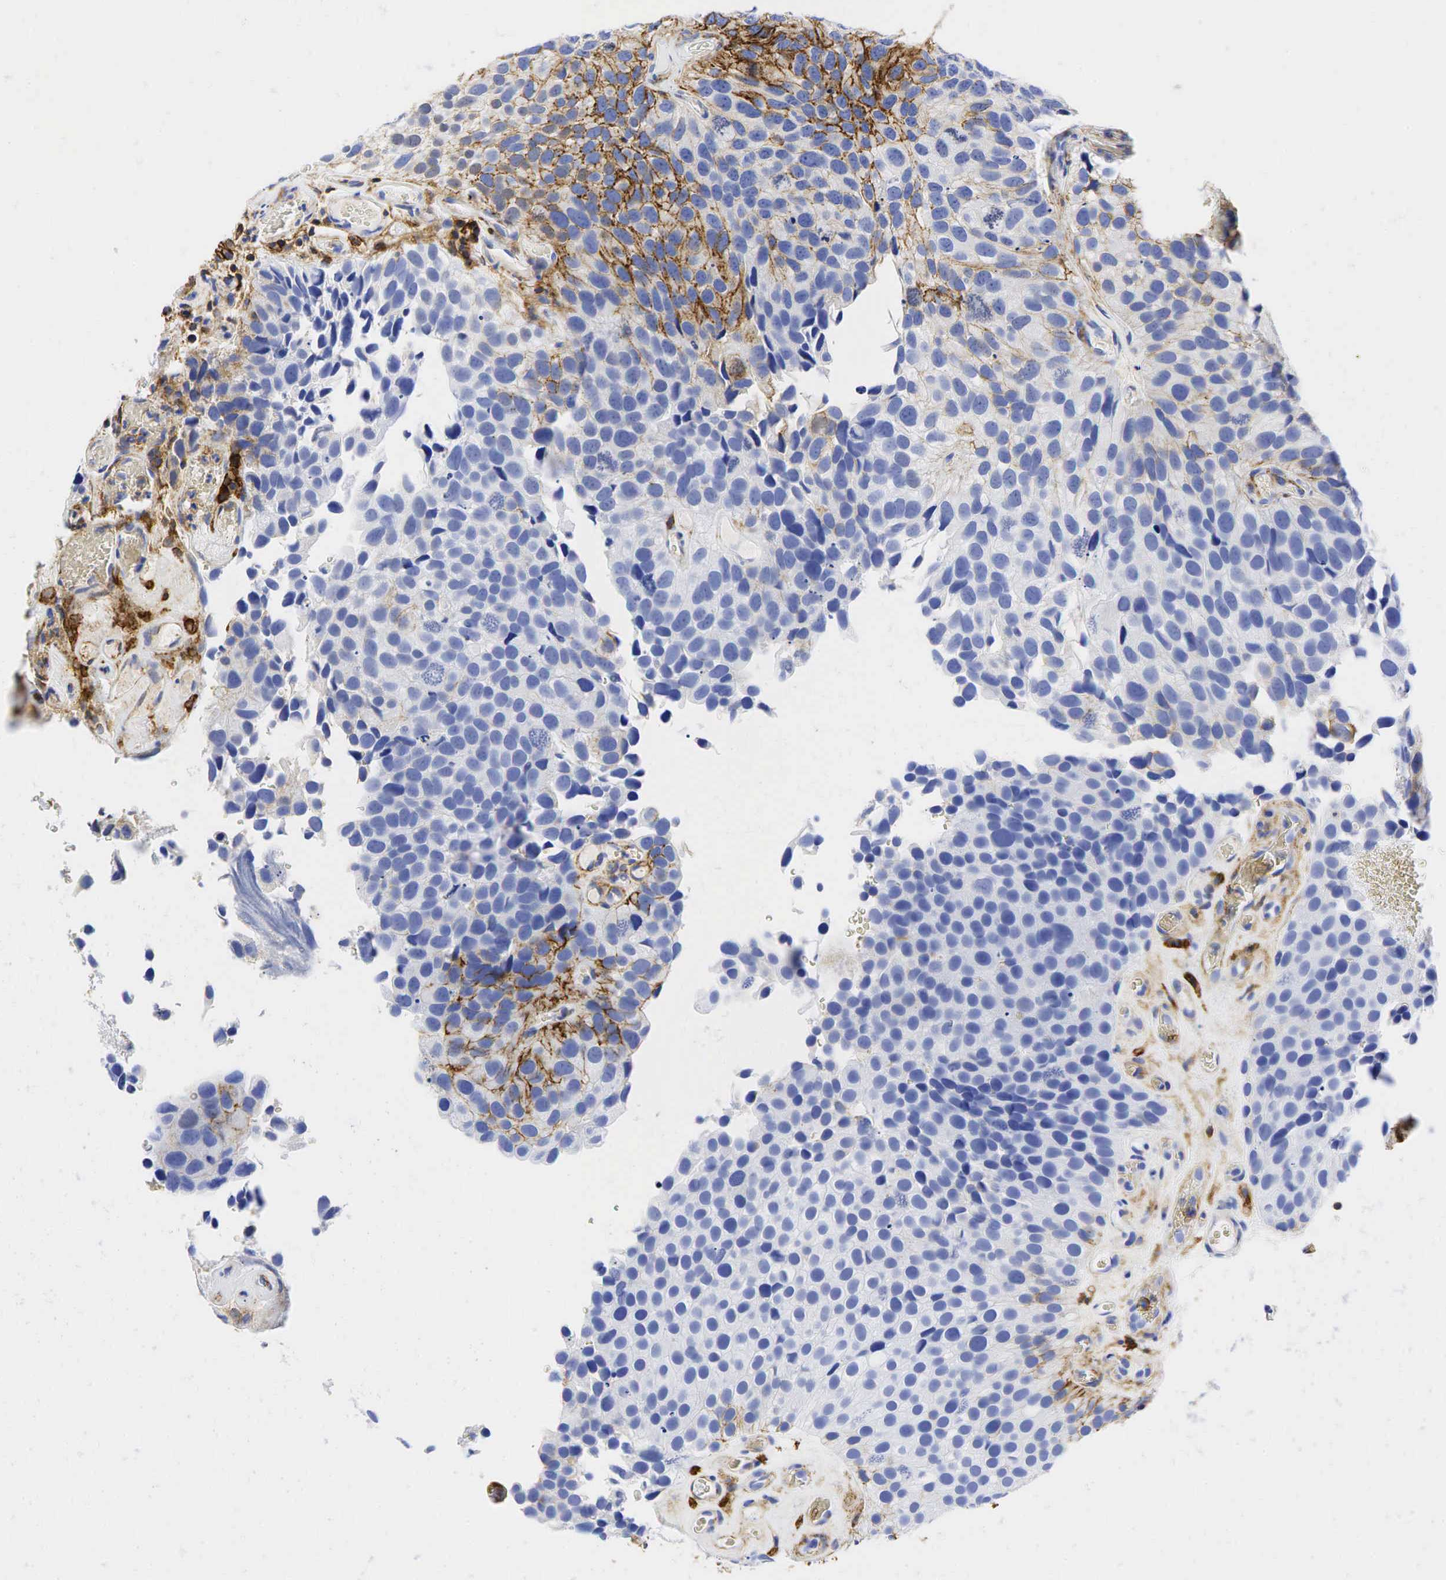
{"staining": {"intensity": "moderate", "quantity": "<25%", "location": "cytoplasmic/membranous"}, "tissue": "urothelial cancer", "cell_type": "Tumor cells", "image_type": "cancer", "snomed": [{"axis": "morphology", "description": "Urothelial carcinoma, High grade"}, {"axis": "topography", "description": "Urinary bladder"}], "caption": "Urothelial cancer tissue reveals moderate cytoplasmic/membranous positivity in approximately <25% of tumor cells, visualized by immunohistochemistry.", "gene": "CD44", "patient": {"sex": "male", "age": 72}}